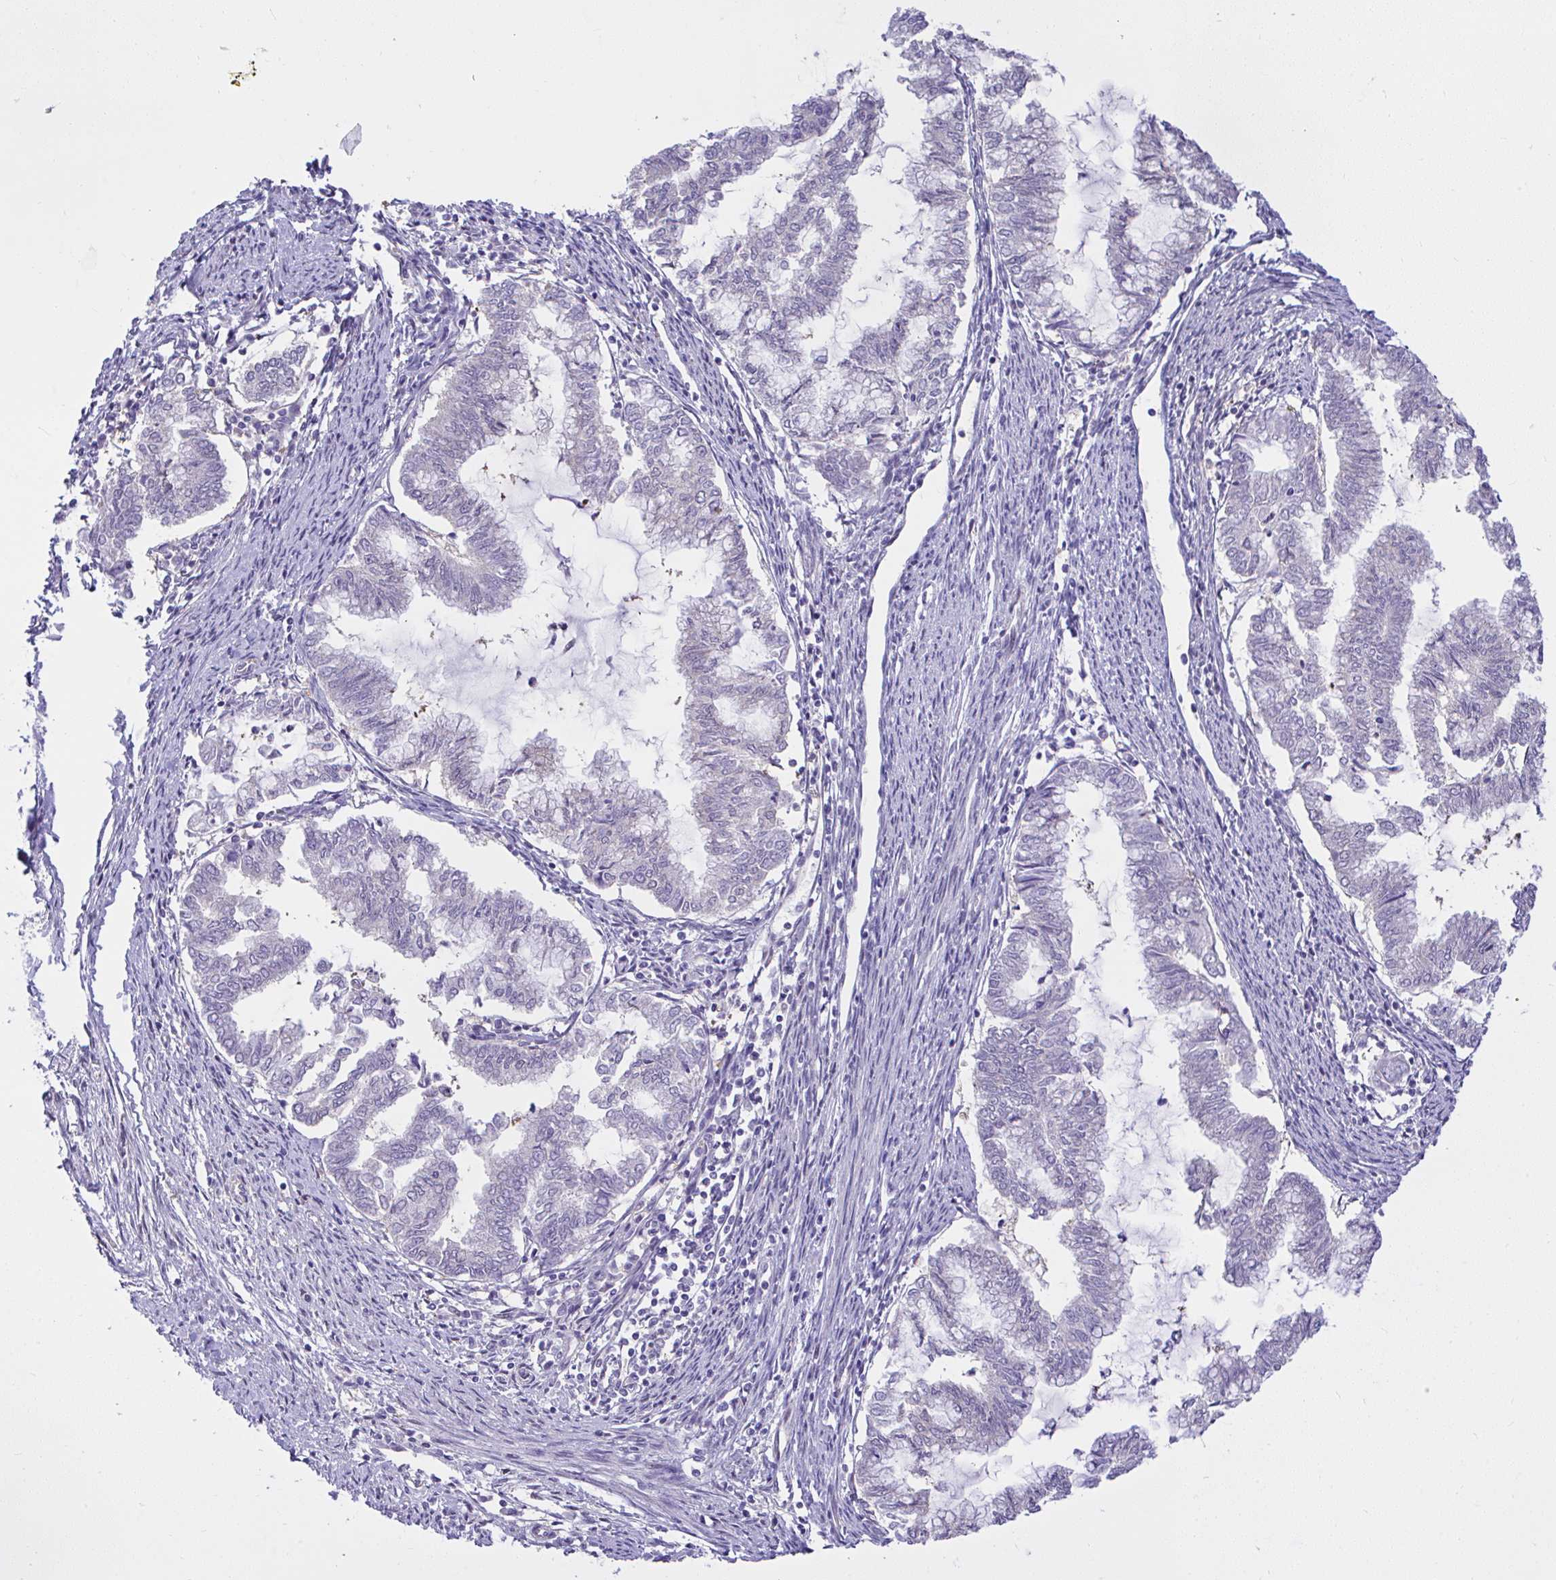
{"staining": {"intensity": "negative", "quantity": "none", "location": "none"}, "tissue": "endometrial cancer", "cell_type": "Tumor cells", "image_type": "cancer", "snomed": [{"axis": "morphology", "description": "Adenocarcinoma, NOS"}, {"axis": "topography", "description": "Endometrium"}], "caption": "Immunohistochemistry of human adenocarcinoma (endometrial) demonstrates no positivity in tumor cells.", "gene": "ZNF485", "patient": {"sex": "female", "age": 79}}